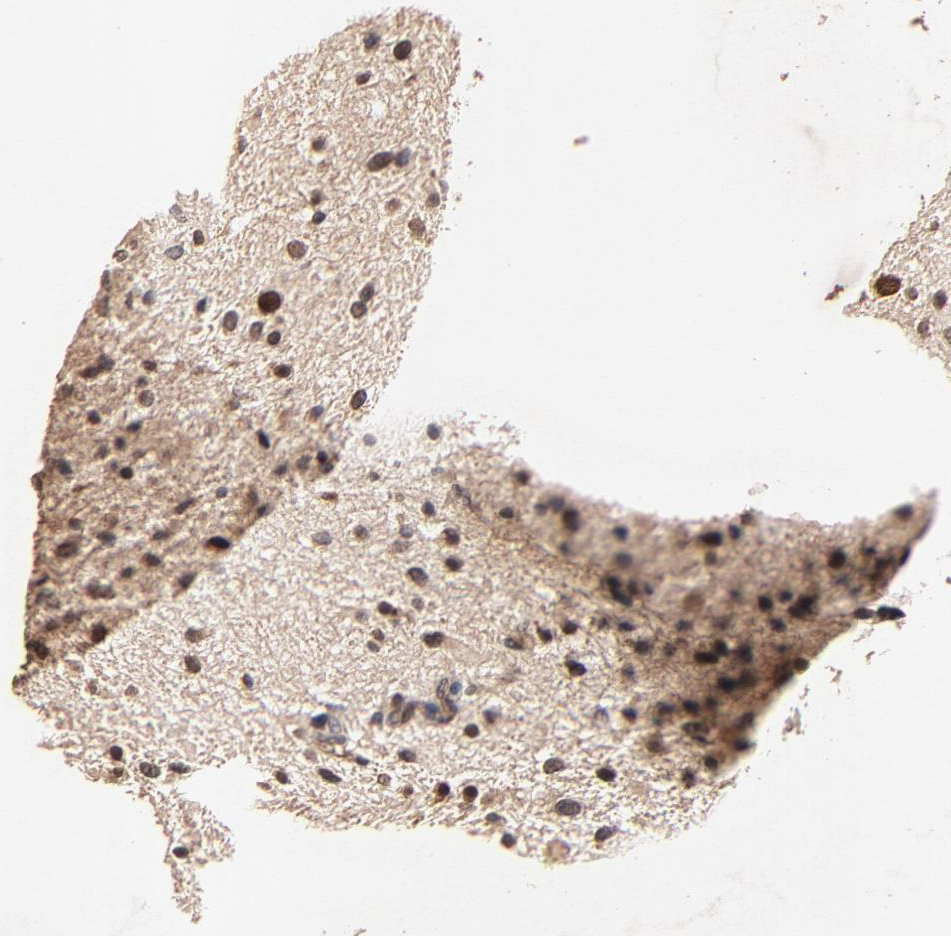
{"staining": {"intensity": "moderate", "quantity": "<25%", "location": "cytoplasmic/membranous,nuclear"}, "tissue": "glioma", "cell_type": "Tumor cells", "image_type": "cancer", "snomed": [{"axis": "morphology", "description": "Glioma, malignant, Low grade"}, {"axis": "topography", "description": "Brain"}], "caption": "Human low-grade glioma (malignant) stained with a brown dye demonstrates moderate cytoplasmic/membranous and nuclear positive expression in approximately <25% of tumor cells.", "gene": "FAM227A", "patient": {"sex": "female", "age": 32}}